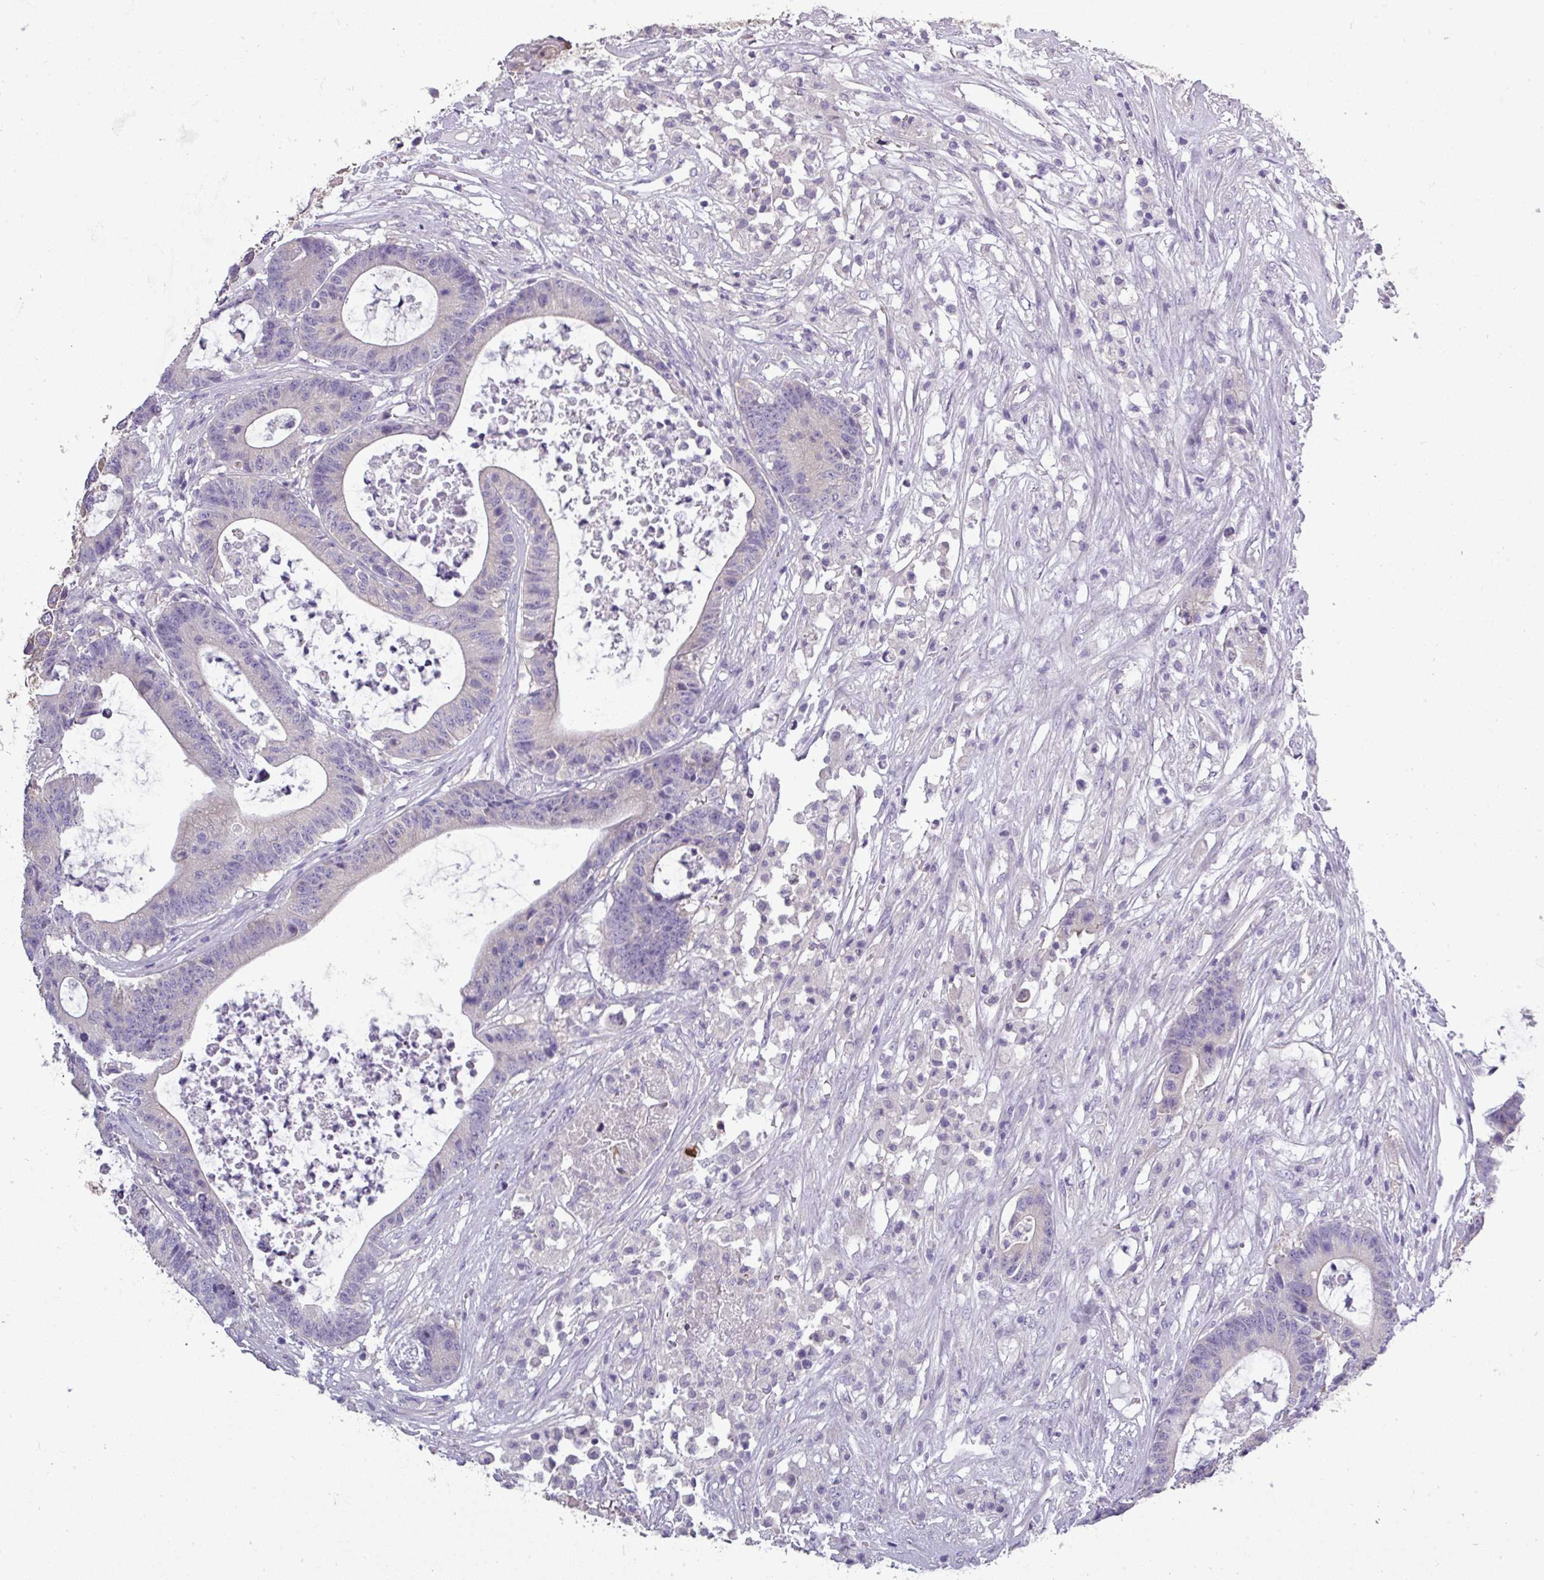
{"staining": {"intensity": "negative", "quantity": "none", "location": "none"}, "tissue": "colorectal cancer", "cell_type": "Tumor cells", "image_type": "cancer", "snomed": [{"axis": "morphology", "description": "Adenocarcinoma, NOS"}, {"axis": "topography", "description": "Colon"}], "caption": "High power microscopy histopathology image of an IHC histopathology image of colorectal adenocarcinoma, revealing no significant positivity in tumor cells. (DAB IHC visualized using brightfield microscopy, high magnification).", "gene": "DNAAF9", "patient": {"sex": "female", "age": 84}}